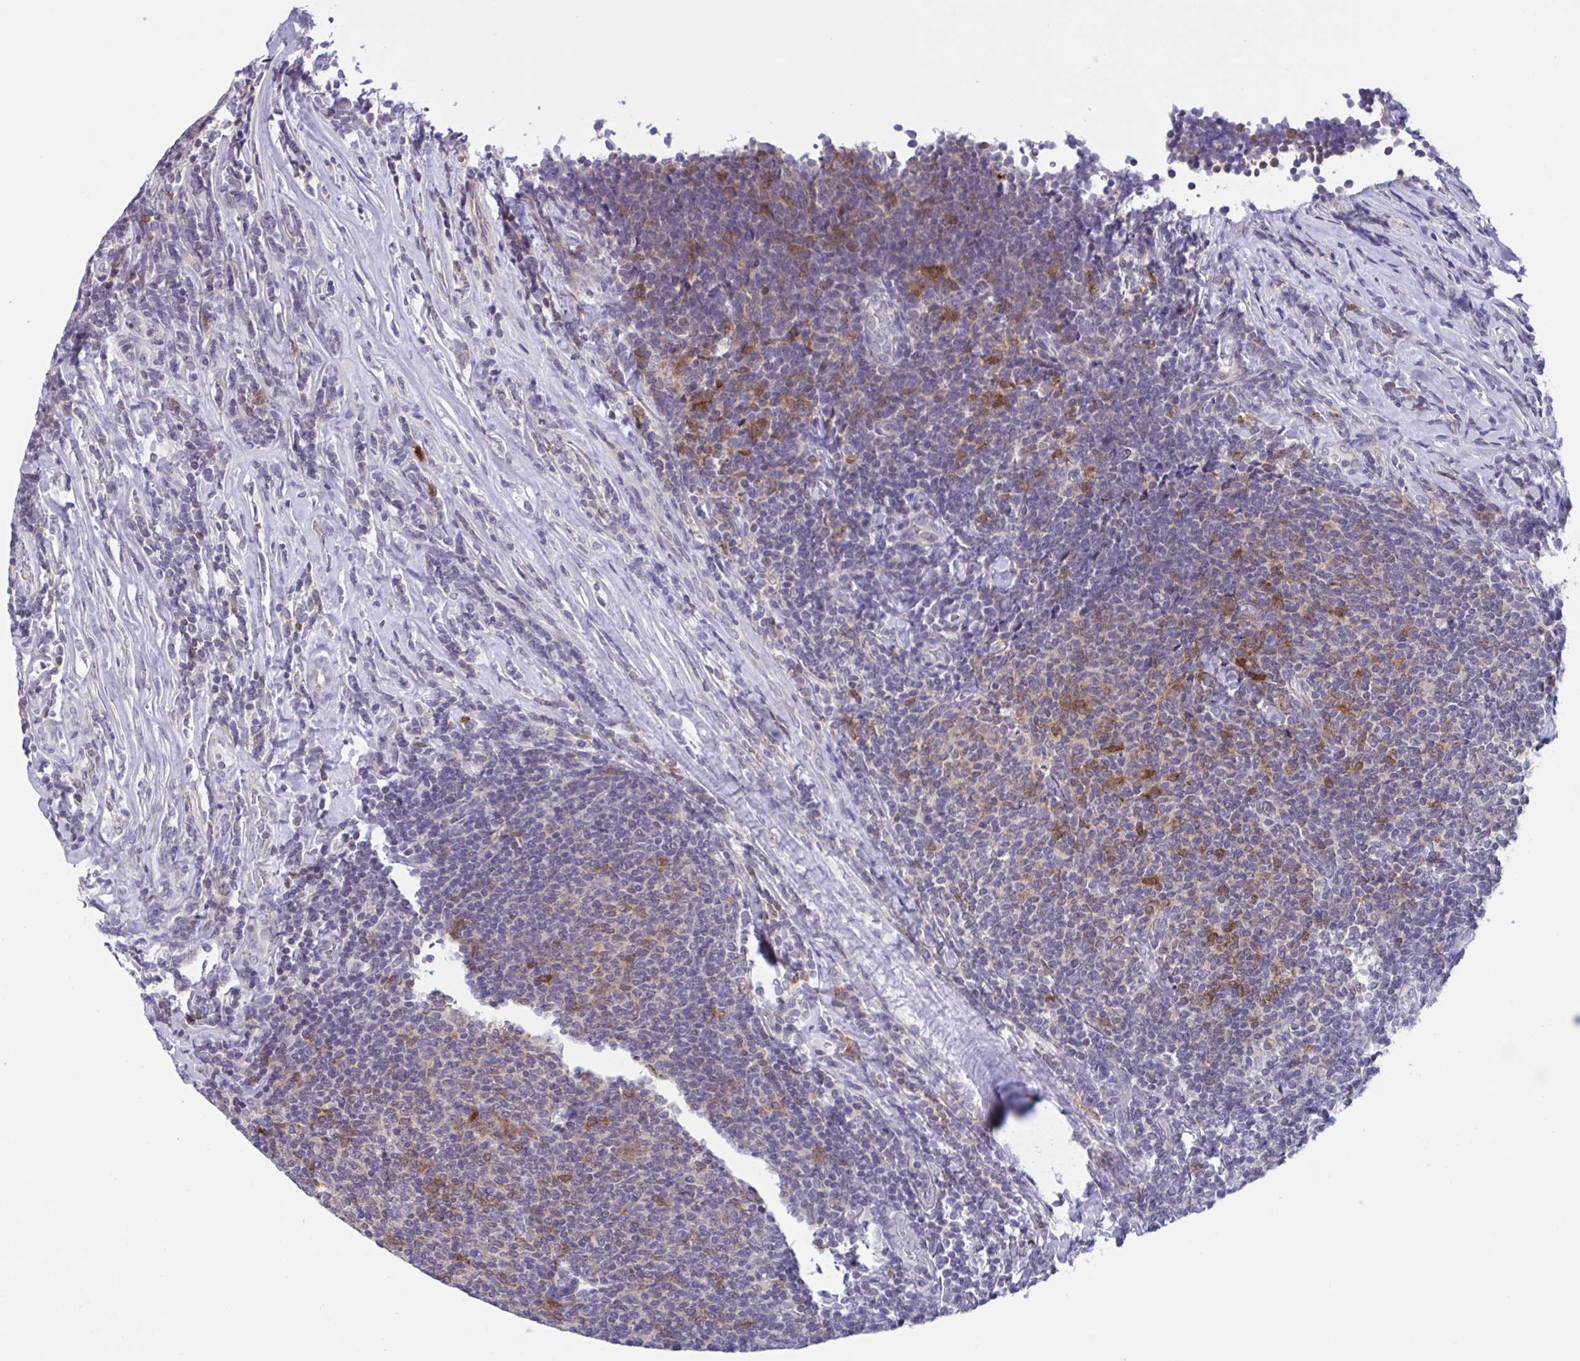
{"staining": {"intensity": "moderate", "quantity": "<25%", "location": "cytoplasmic/membranous"}, "tissue": "lymphoma", "cell_type": "Tumor cells", "image_type": "cancer", "snomed": [{"axis": "morphology", "description": "Malignant lymphoma, non-Hodgkin's type, Low grade"}, {"axis": "topography", "description": "Lymph node"}], "caption": "A low amount of moderate cytoplasmic/membranous positivity is seen in approximately <25% of tumor cells in lymphoma tissue.", "gene": "SNX11", "patient": {"sex": "male", "age": 52}}